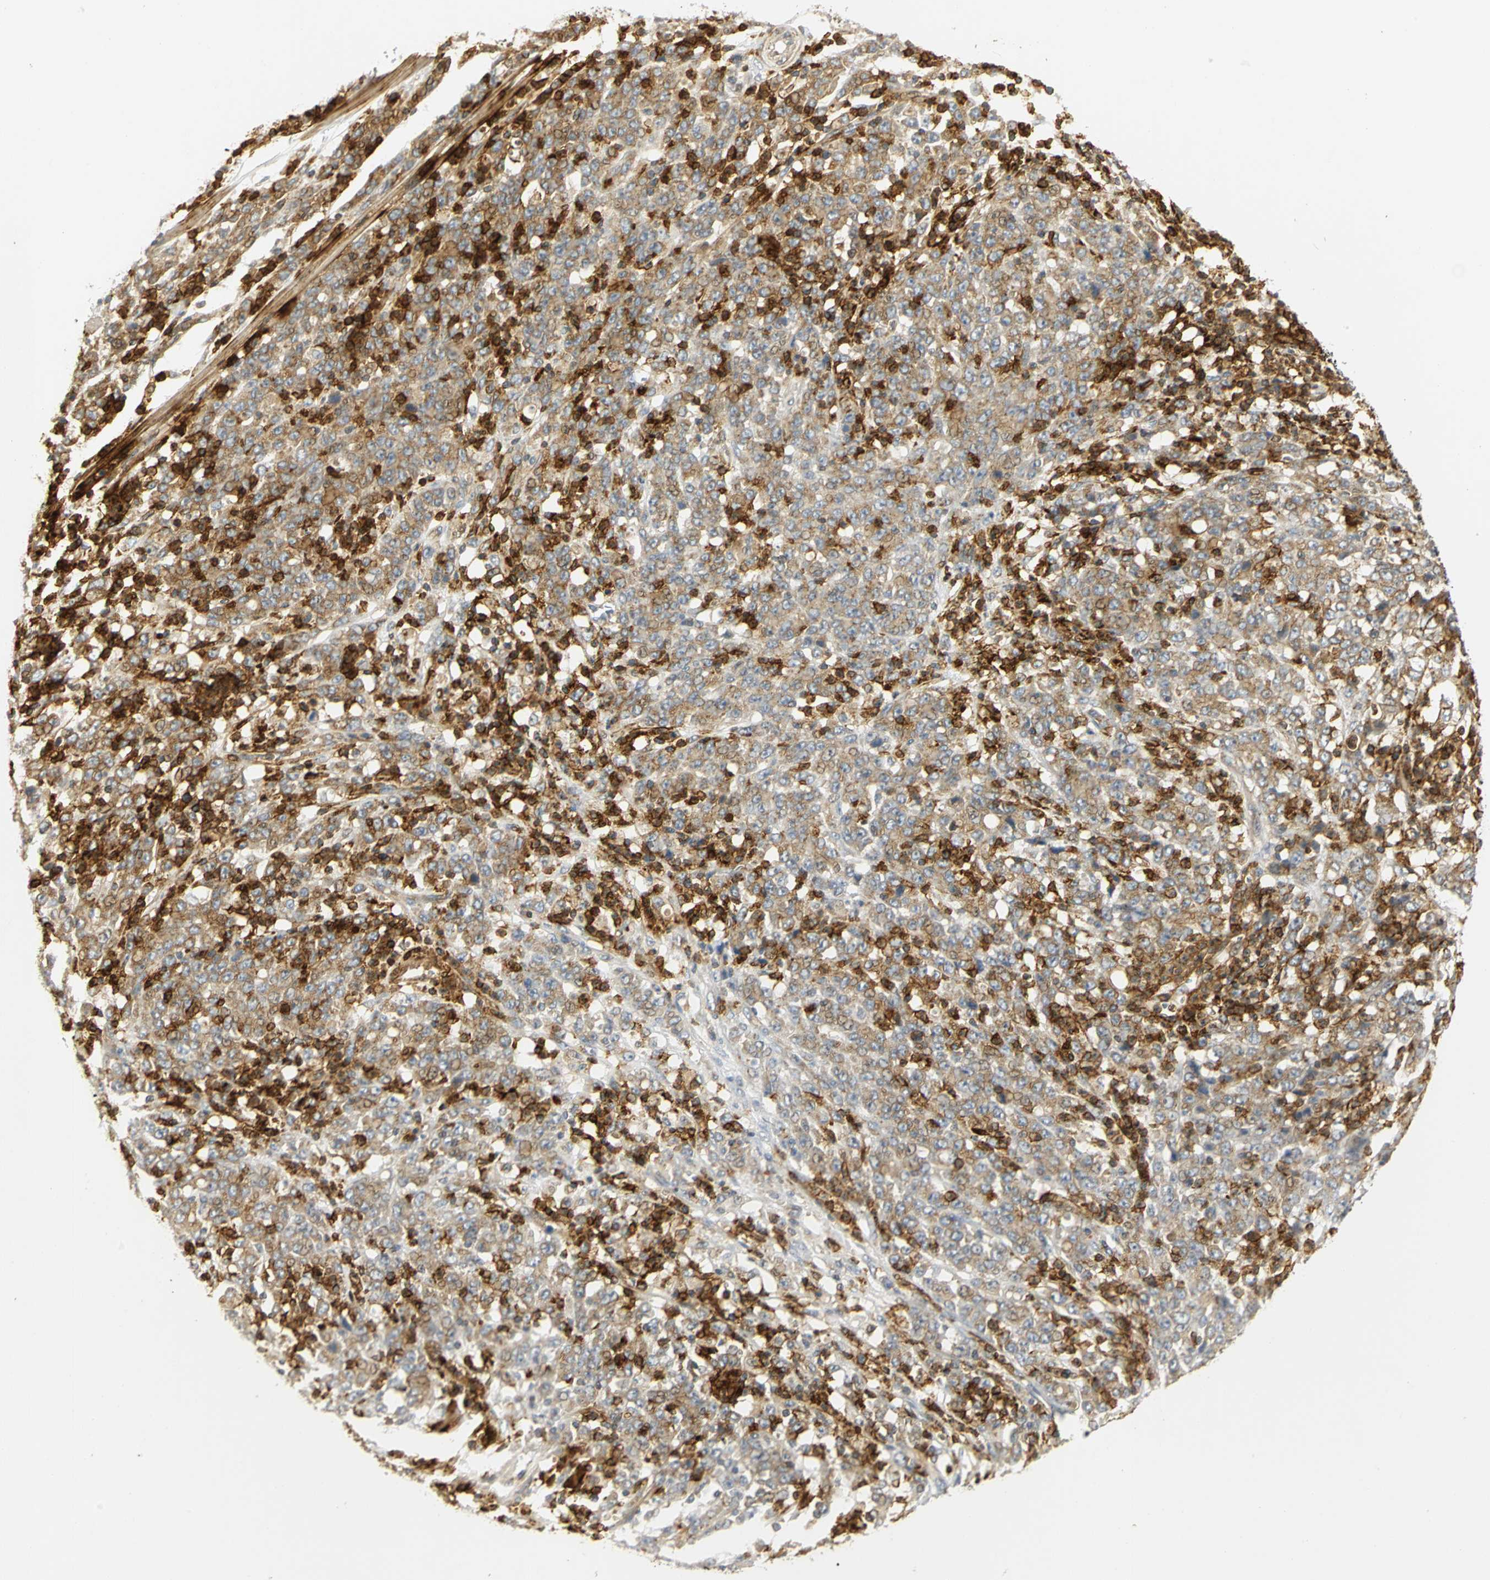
{"staining": {"intensity": "moderate", "quantity": ">75%", "location": "cytoplasmic/membranous"}, "tissue": "stomach cancer", "cell_type": "Tumor cells", "image_type": "cancer", "snomed": [{"axis": "morphology", "description": "Adenocarcinoma, NOS"}, {"axis": "topography", "description": "Stomach, lower"}], "caption": "A brown stain labels moderate cytoplasmic/membranous expression of a protein in human stomach cancer tumor cells.", "gene": "TM9SF2", "patient": {"sex": "female", "age": 71}}